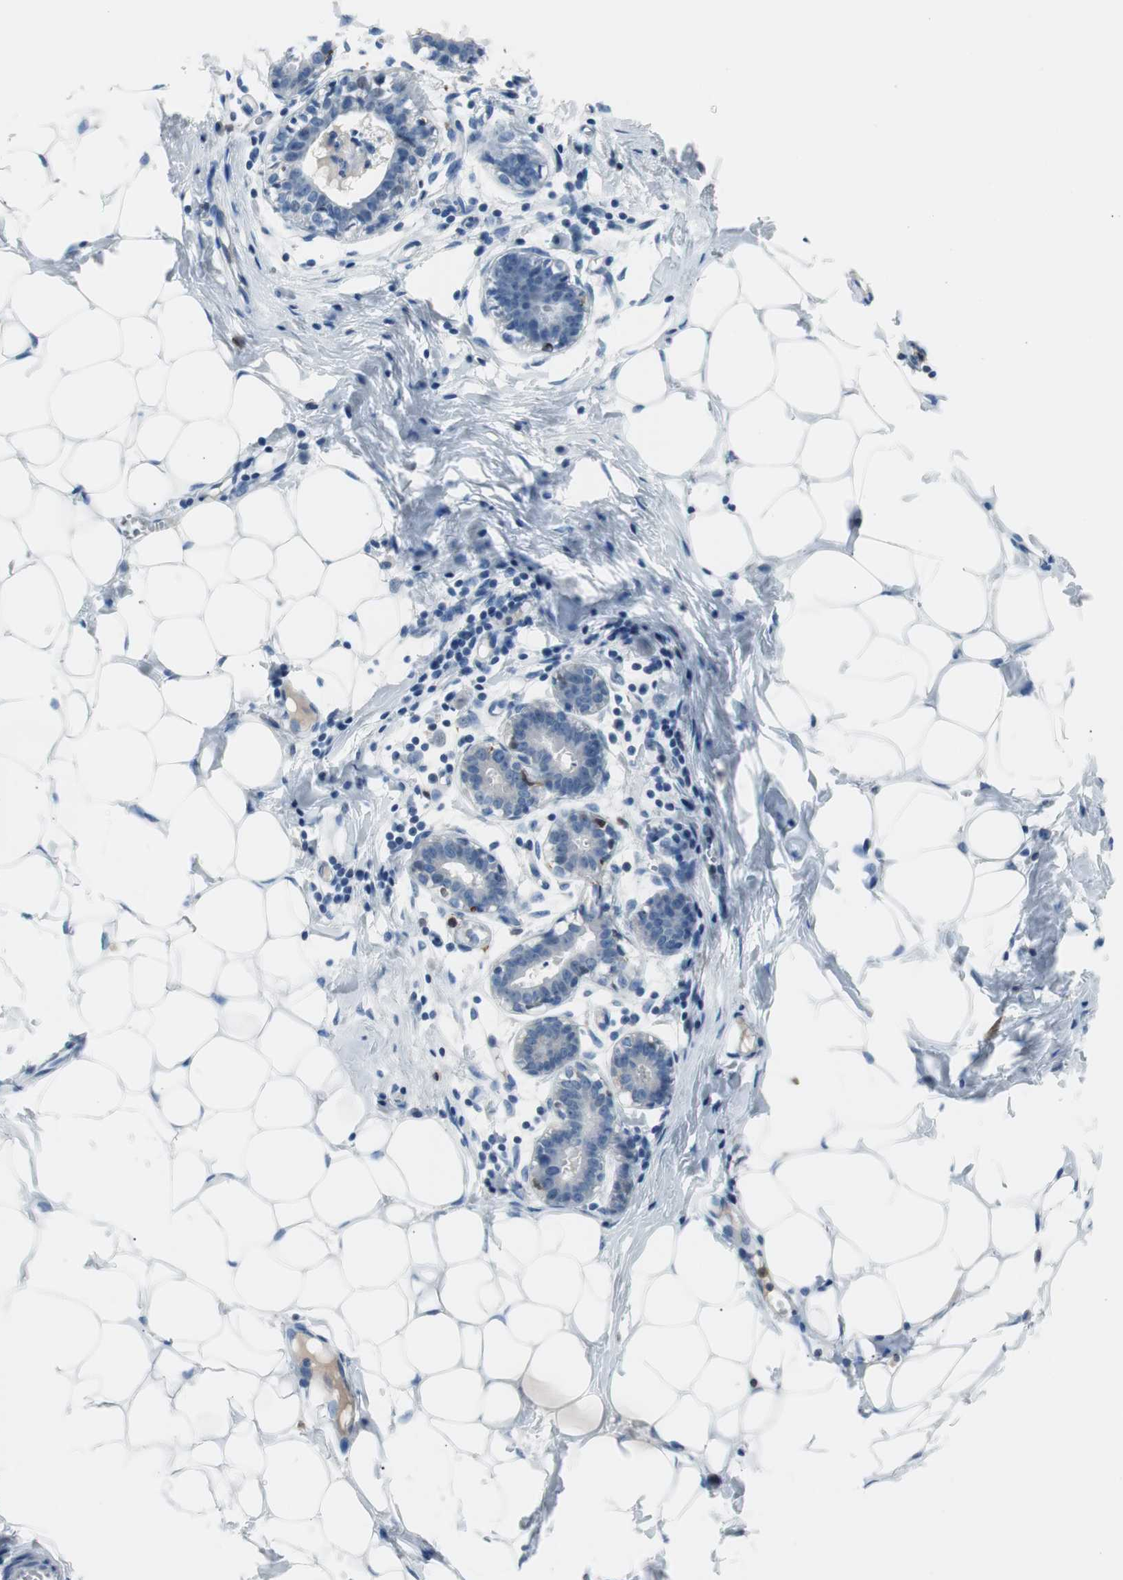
{"staining": {"intensity": "negative", "quantity": "none", "location": "none"}, "tissue": "breast", "cell_type": "Adipocytes", "image_type": "normal", "snomed": [{"axis": "morphology", "description": "Normal tissue, NOS"}, {"axis": "topography", "description": "Breast"}], "caption": "This photomicrograph is of benign breast stained with immunohistochemistry (IHC) to label a protein in brown with the nuclei are counter-stained blue. There is no expression in adipocytes. (Stains: DAB (3,3'-diaminobenzidine) immunohistochemistry with hematoxylin counter stain, Microscopy: brightfield microscopy at high magnification).", "gene": "IL18", "patient": {"sex": "female", "age": 27}}